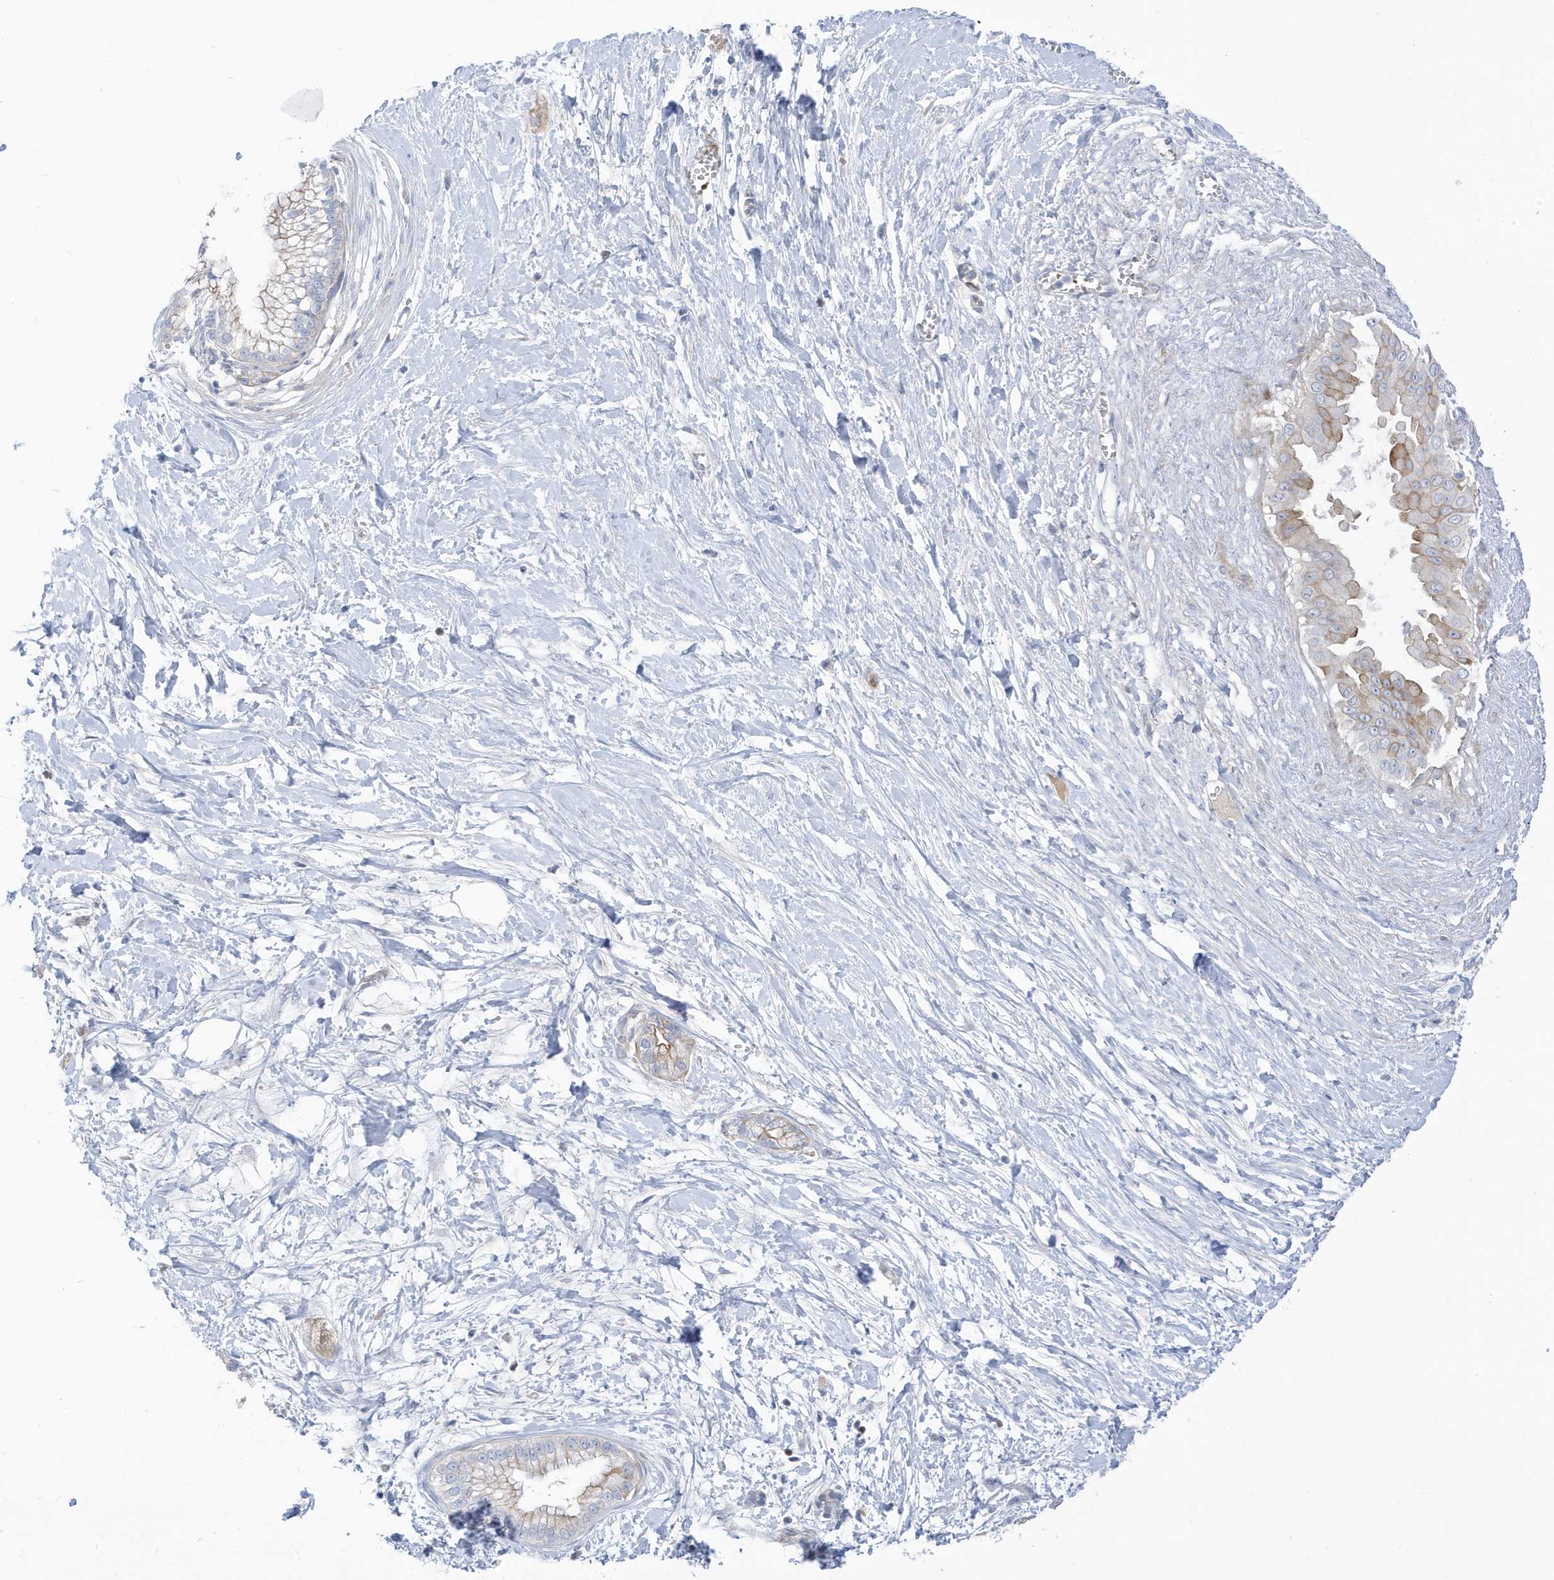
{"staining": {"intensity": "moderate", "quantity": "<25%", "location": "cytoplasmic/membranous"}, "tissue": "pancreatic cancer", "cell_type": "Tumor cells", "image_type": "cancer", "snomed": [{"axis": "morphology", "description": "Adenocarcinoma, NOS"}, {"axis": "topography", "description": "Pancreas"}], "caption": "This photomicrograph displays pancreatic cancer stained with immunohistochemistry to label a protein in brown. The cytoplasmic/membranous of tumor cells show moderate positivity for the protein. Nuclei are counter-stained blue.", "gene": "ATP13A5", "patient": {"sex": "male", "age": 68}}